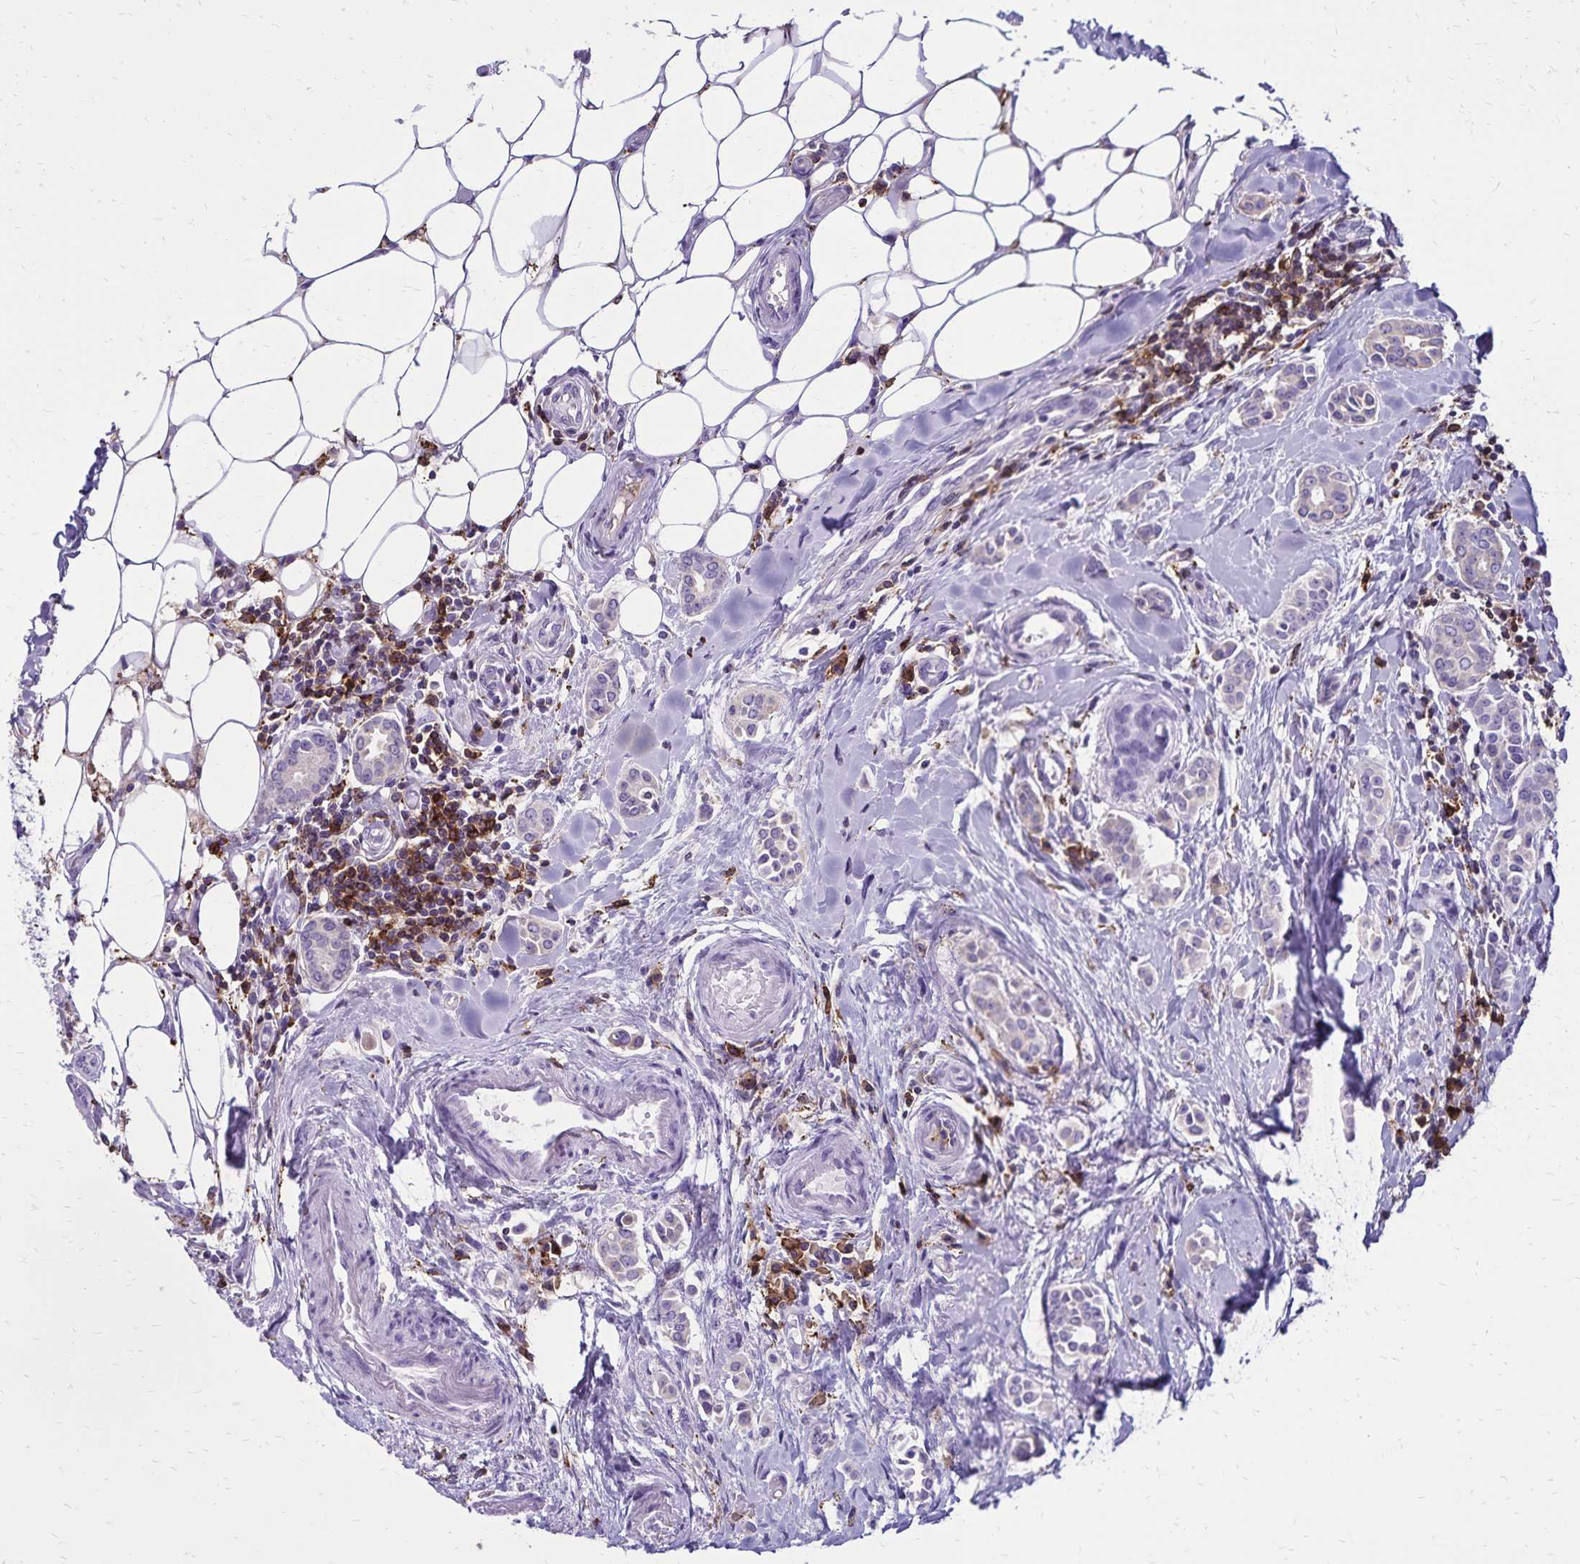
{"staining": {"intensity": "negative", "quantity": "none", "location": "none"}, "tissue": "breast cancer", "cell_type": "Tumor cells", "image_type": "cancer", "snomed": [{"axis": "morphology", "description": "Duct carcinoma"}, {"axis": "topography", "description": "Breast"}], "caption": "There is no significant positivity in tumor cells of breast cancer (intraductal carcinoma).", "gene": "CD27", "patient": {"sex": "female", "age": 64}}